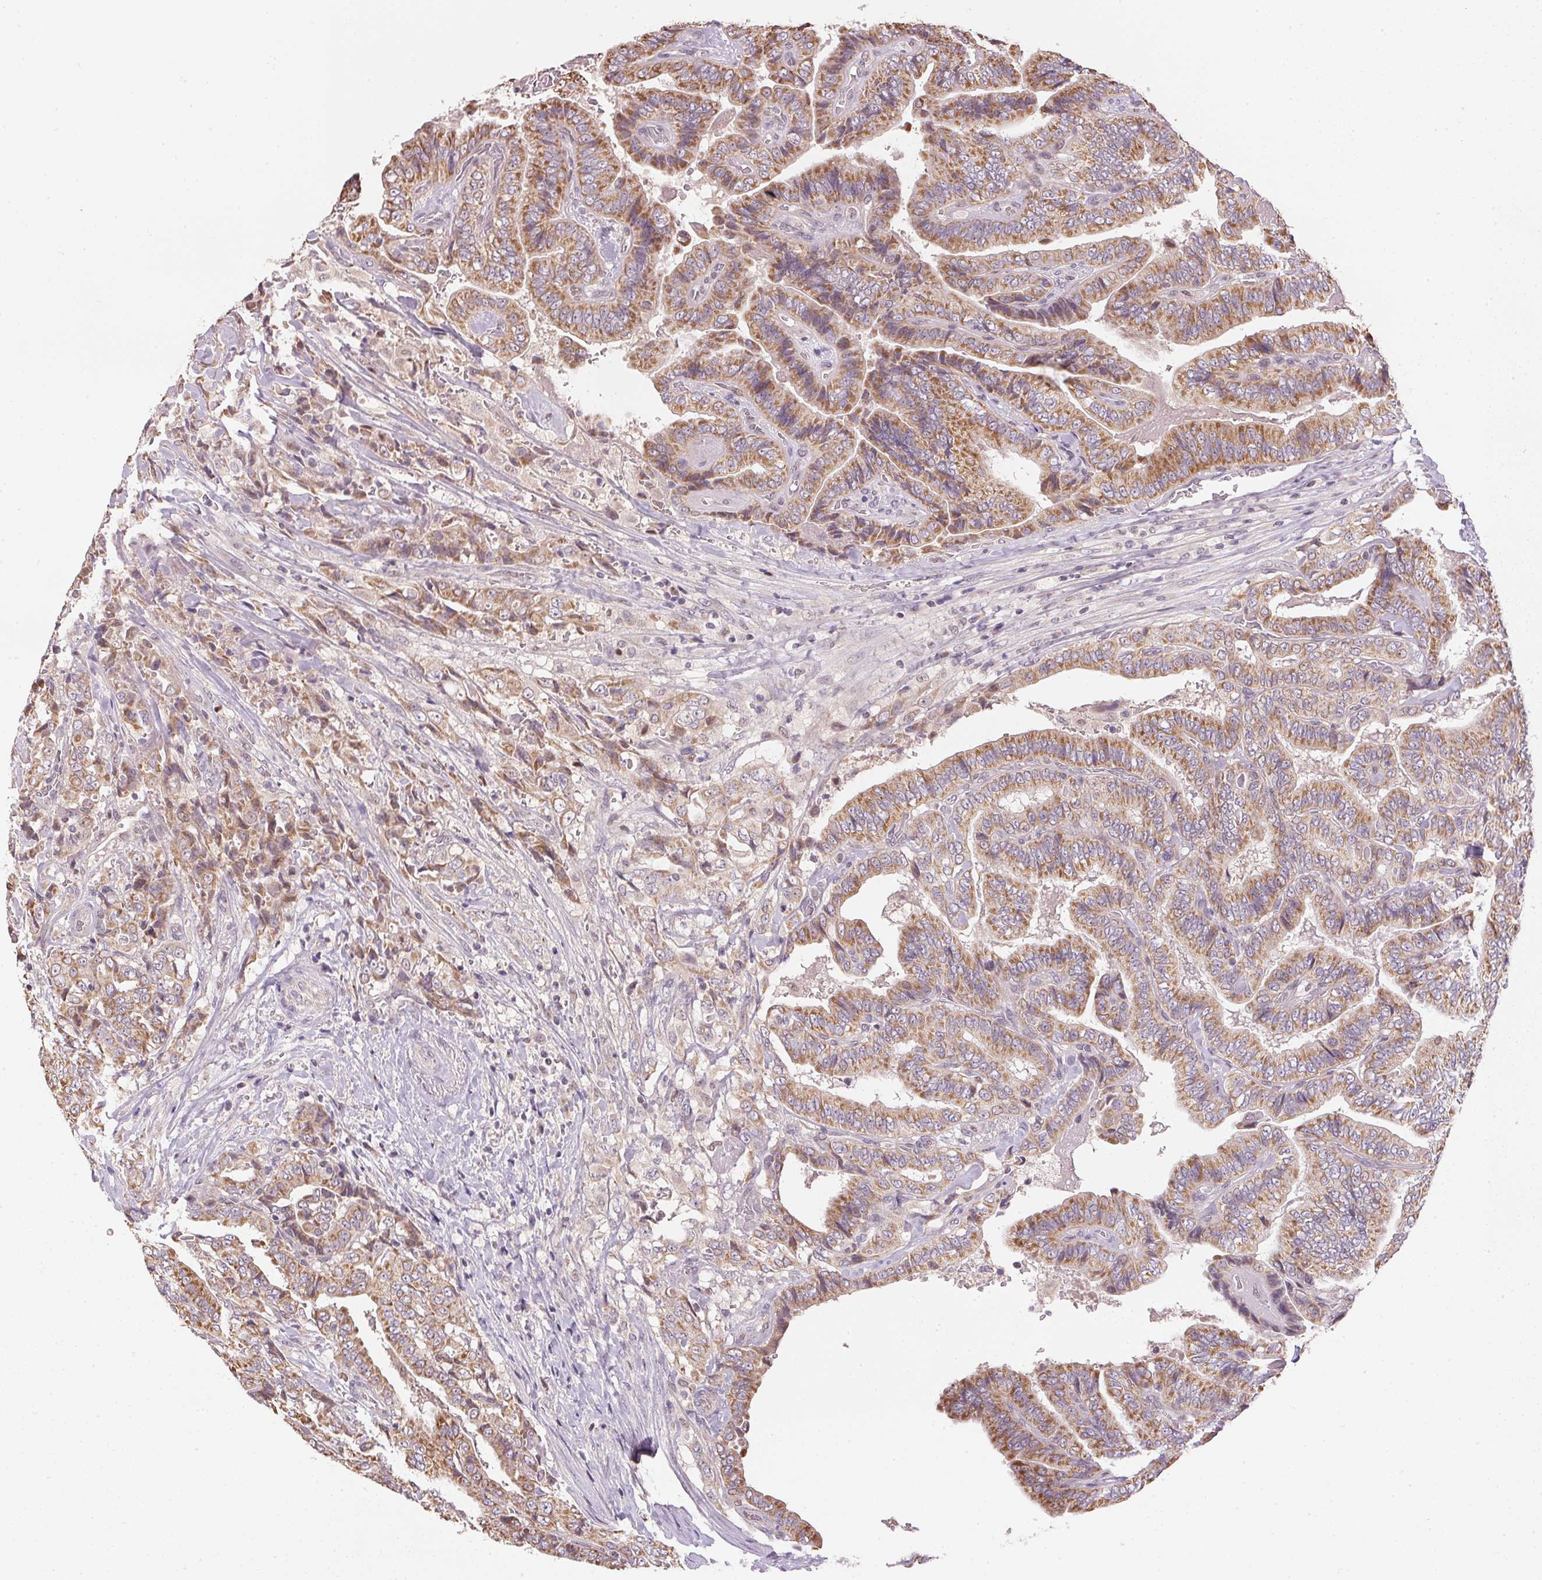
{"staining": {"intensity": "moderate", "quantity": ">75%", "location": "cytoplasmic/membranous"}, "tissue": "thyroid cancer", "cell_type": "Tumor cells", "image_type": "cancer", "snomed": [{"axis": "morphology", "description": "Papillary adenocarcinoma, NOS"}, {"axis": "topography", "description": "Thyroid gland"}], "caption": "Protein expression analysis of human papillary adenocarcinoma (thyroid) reveals moderate cytoplasmic/membranous expression in about >75% of tumor cells.", "gene": "SC5D", "patient": {"sex": "male", "age": 61}}